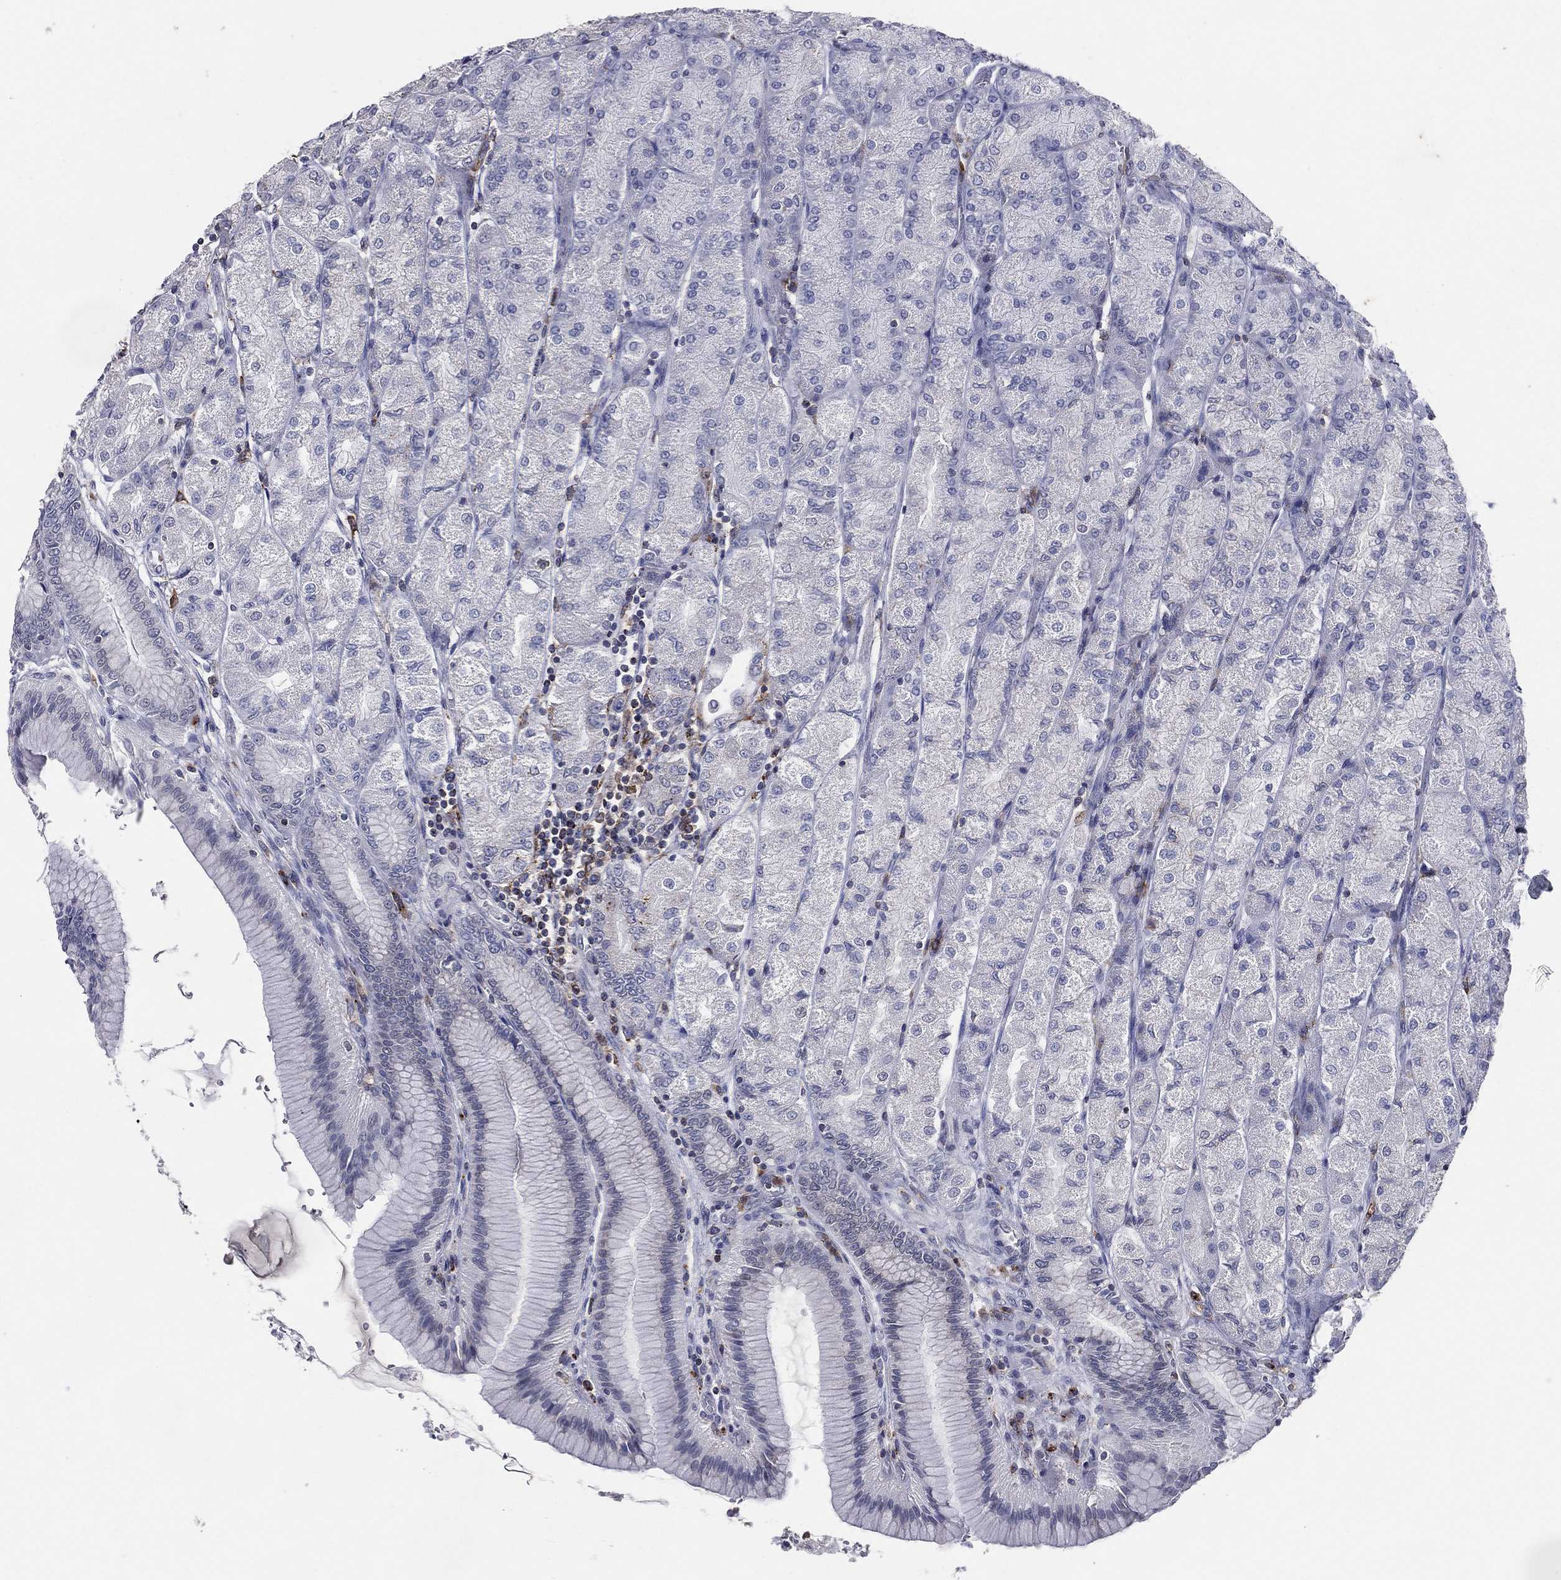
{"staining": {"intensity": "weak", "quantity": "<25%", "location": "cytoplasmic/membranous"}, "tissue": "stomach", "cell_type": "Glandular cells", "image_type": "normal", "snomed": [{"axis": "morphology", "description": "Normal tissue, NOS"}, {"axis": "morphology", "description": "Adenocarcinoma, NOS"}, {"axis": "morphology", "description": "Adenocarcinoma, High grade"}, {"axis": "topography", "description": "Stomach, upper"}, {"axis": "topography", "description": "Stomach"}], "caption": "Protein analysis of normal stomach exhibits no significant expression in glandular cells. (DAB immunohistochemistry with hematoxylin counter stain).", "gene": "EVI2B", "patient": {"sex": "female", "age": 65}}